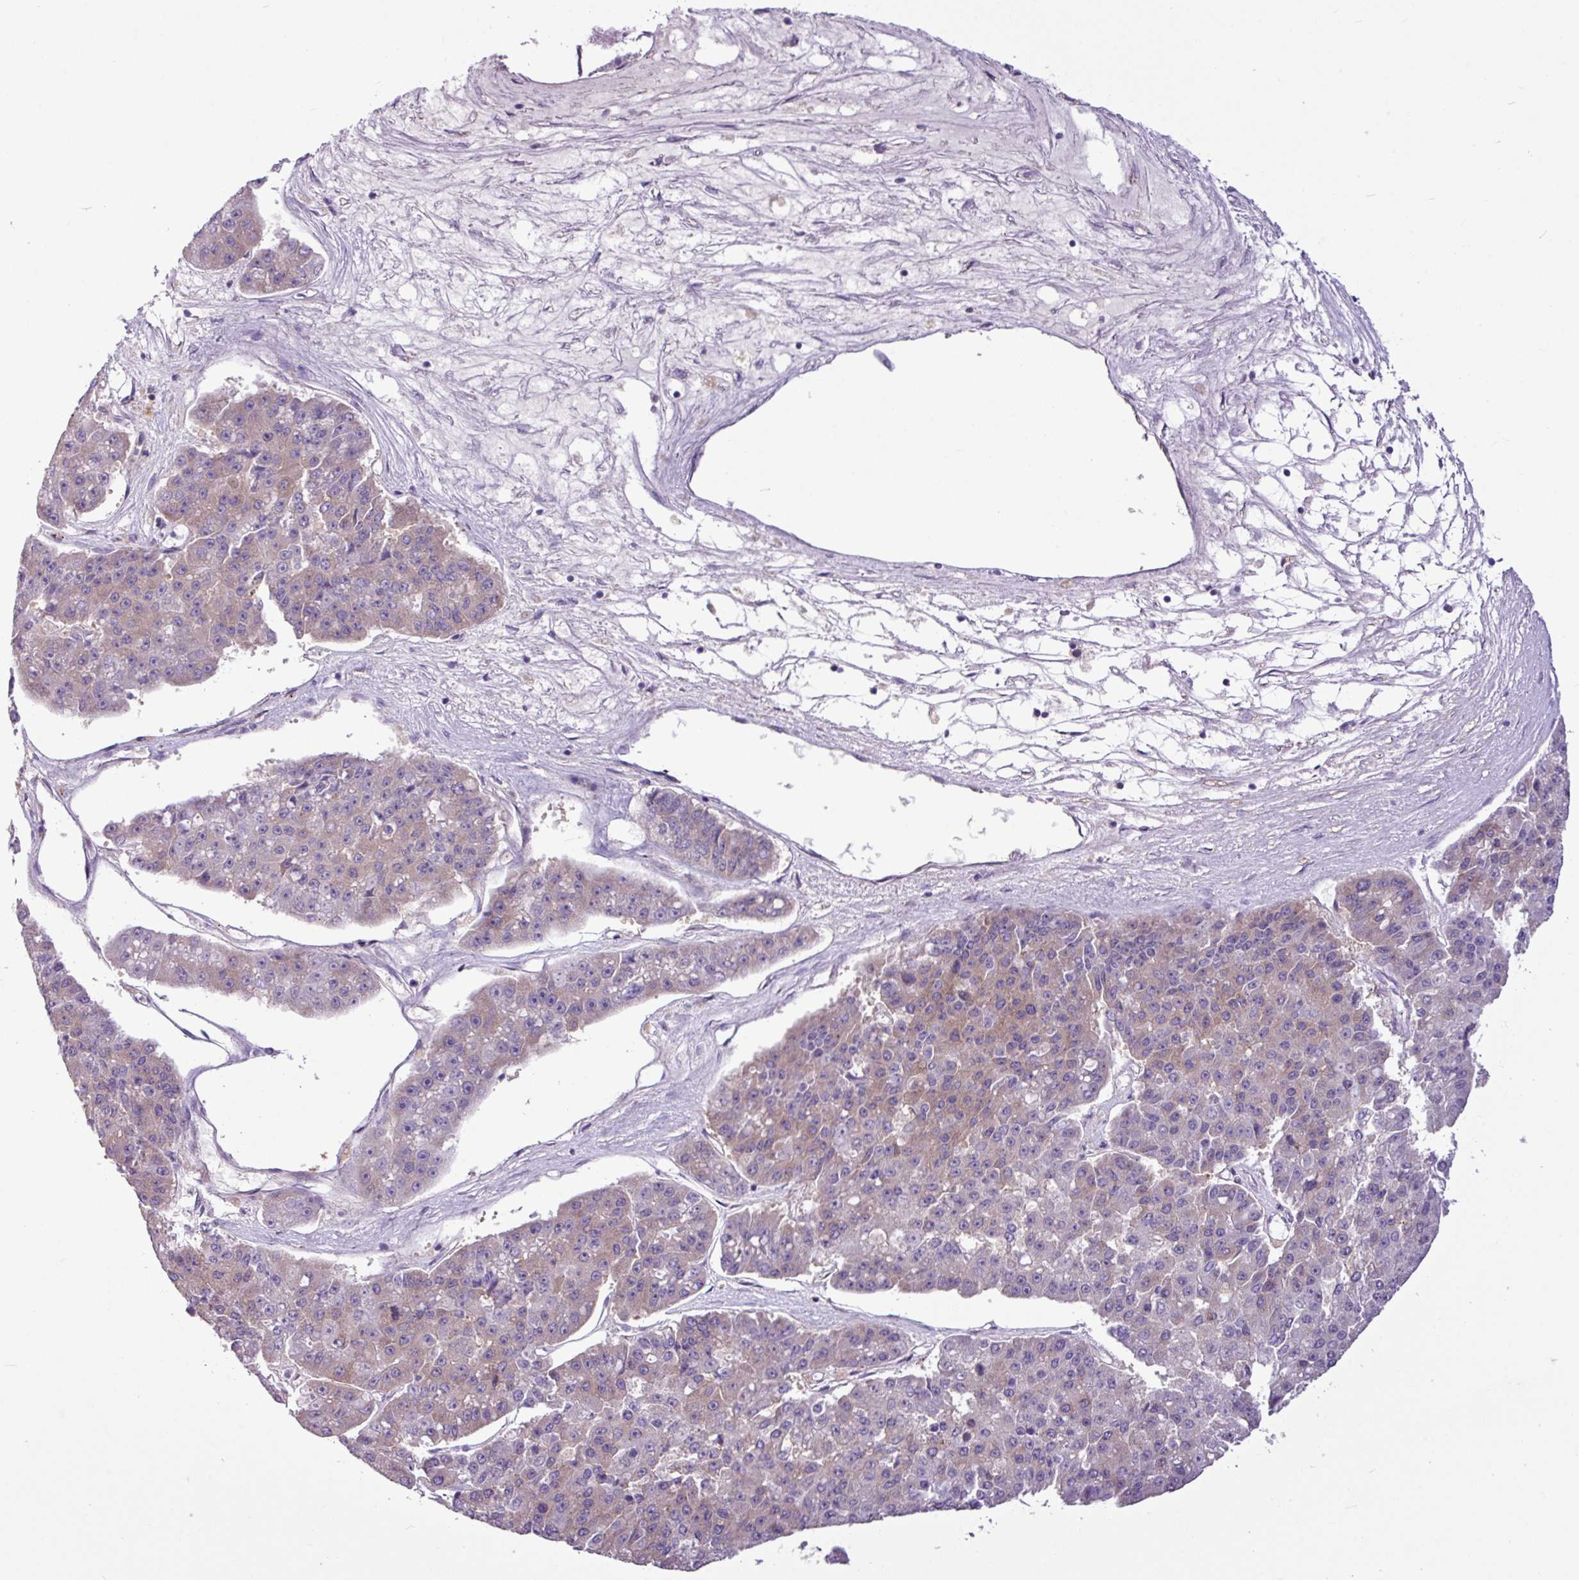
{"staining": {"intensity": "moderate", "quantity": "25%-75%", "location": "cytoplasmic/membranous"}, "tissue": "pancreatic cancer", "cell_type": "Tumor cells", "image_type": "cancer", "snomed": [{"axis": "morphology", "description": "Adenocarcinoma, NOS"}, {"axis": "topography", "description": "Pancreas"}], "caption": "Human pancreatic cancer stained with a protein marker exhibits moderate staining in tumor cells.", "gene": "MROH2A", "patient": {"sex": "male", "age": 50}}